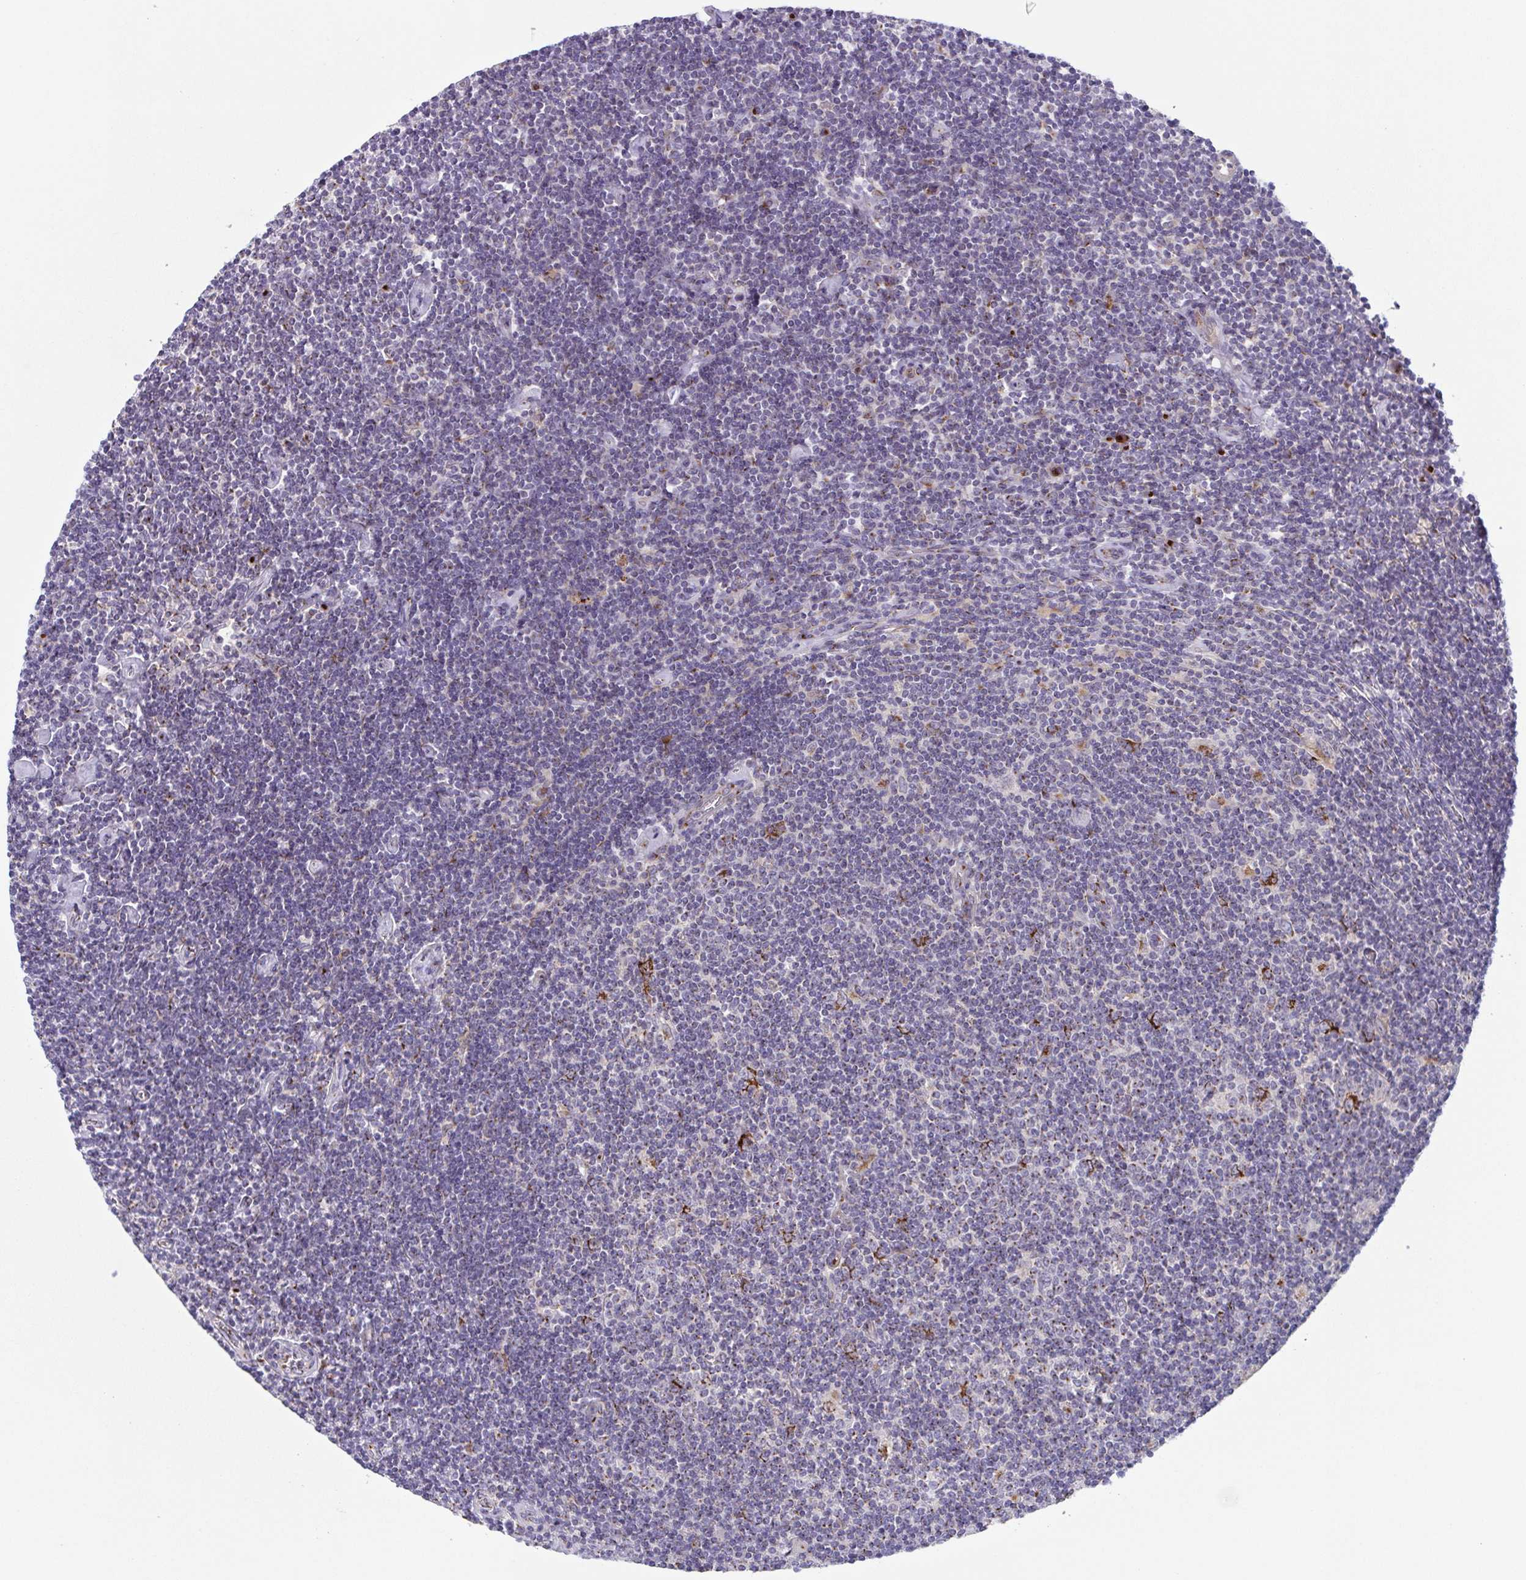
{"staining": {"intensity": "strong", "quantity": "<25%", "location": "cytoplasmic/membranous"}, "tissue": "lymphoma", "cell_type": "Tumor cells", "image_type": "cancer", "snomed": [{"axis": "morphology", "description": "Hodgkin's disease, NOS"}, {"axis": "topography", "description": "Lymph node"}], "caption": "Human lymphoma stained with a protein marker exhibits strong staining in tumor cells.", "gene": "COL17A1", "patient": {"sex": "male", "age": 40}}